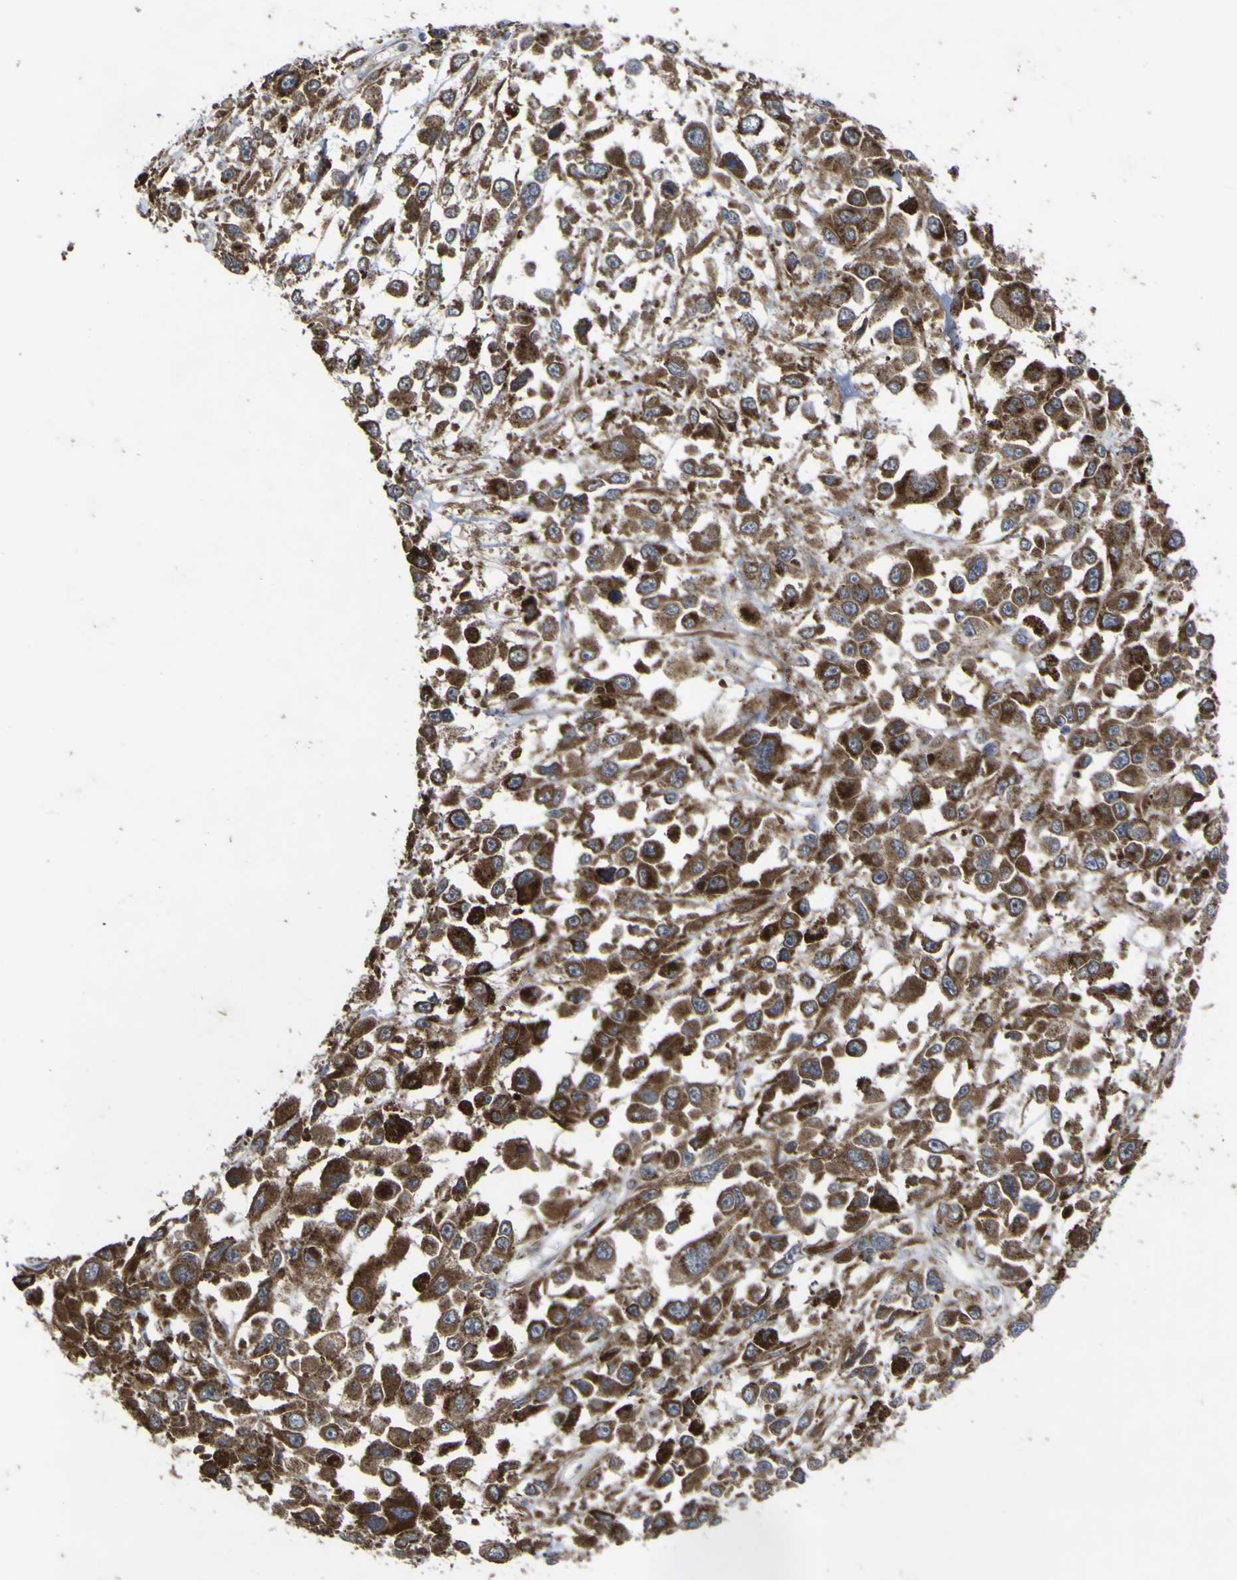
{"staining": {"intensity": "moderate", "quantity": ">75%", "location": "cytoplasmic/membranous"}, "tissue": "melanoma", "cell_type": "Tumor cells", "image_type": "cancer", "snomed": [{"axis": "morphology", "description": "Malignant melanoma, Metastatic site"}, {"axis": "topography", "description": "Lymph node"}], "caption": "Human malignant melanoma (metastatic site) stained for a protein (brown) shows moderate cytoplasmic/membranous positive positivity in about >75% of tumor cells.", "gene": "IRAK2", "patient": {"sex": "male", "age": 59}}